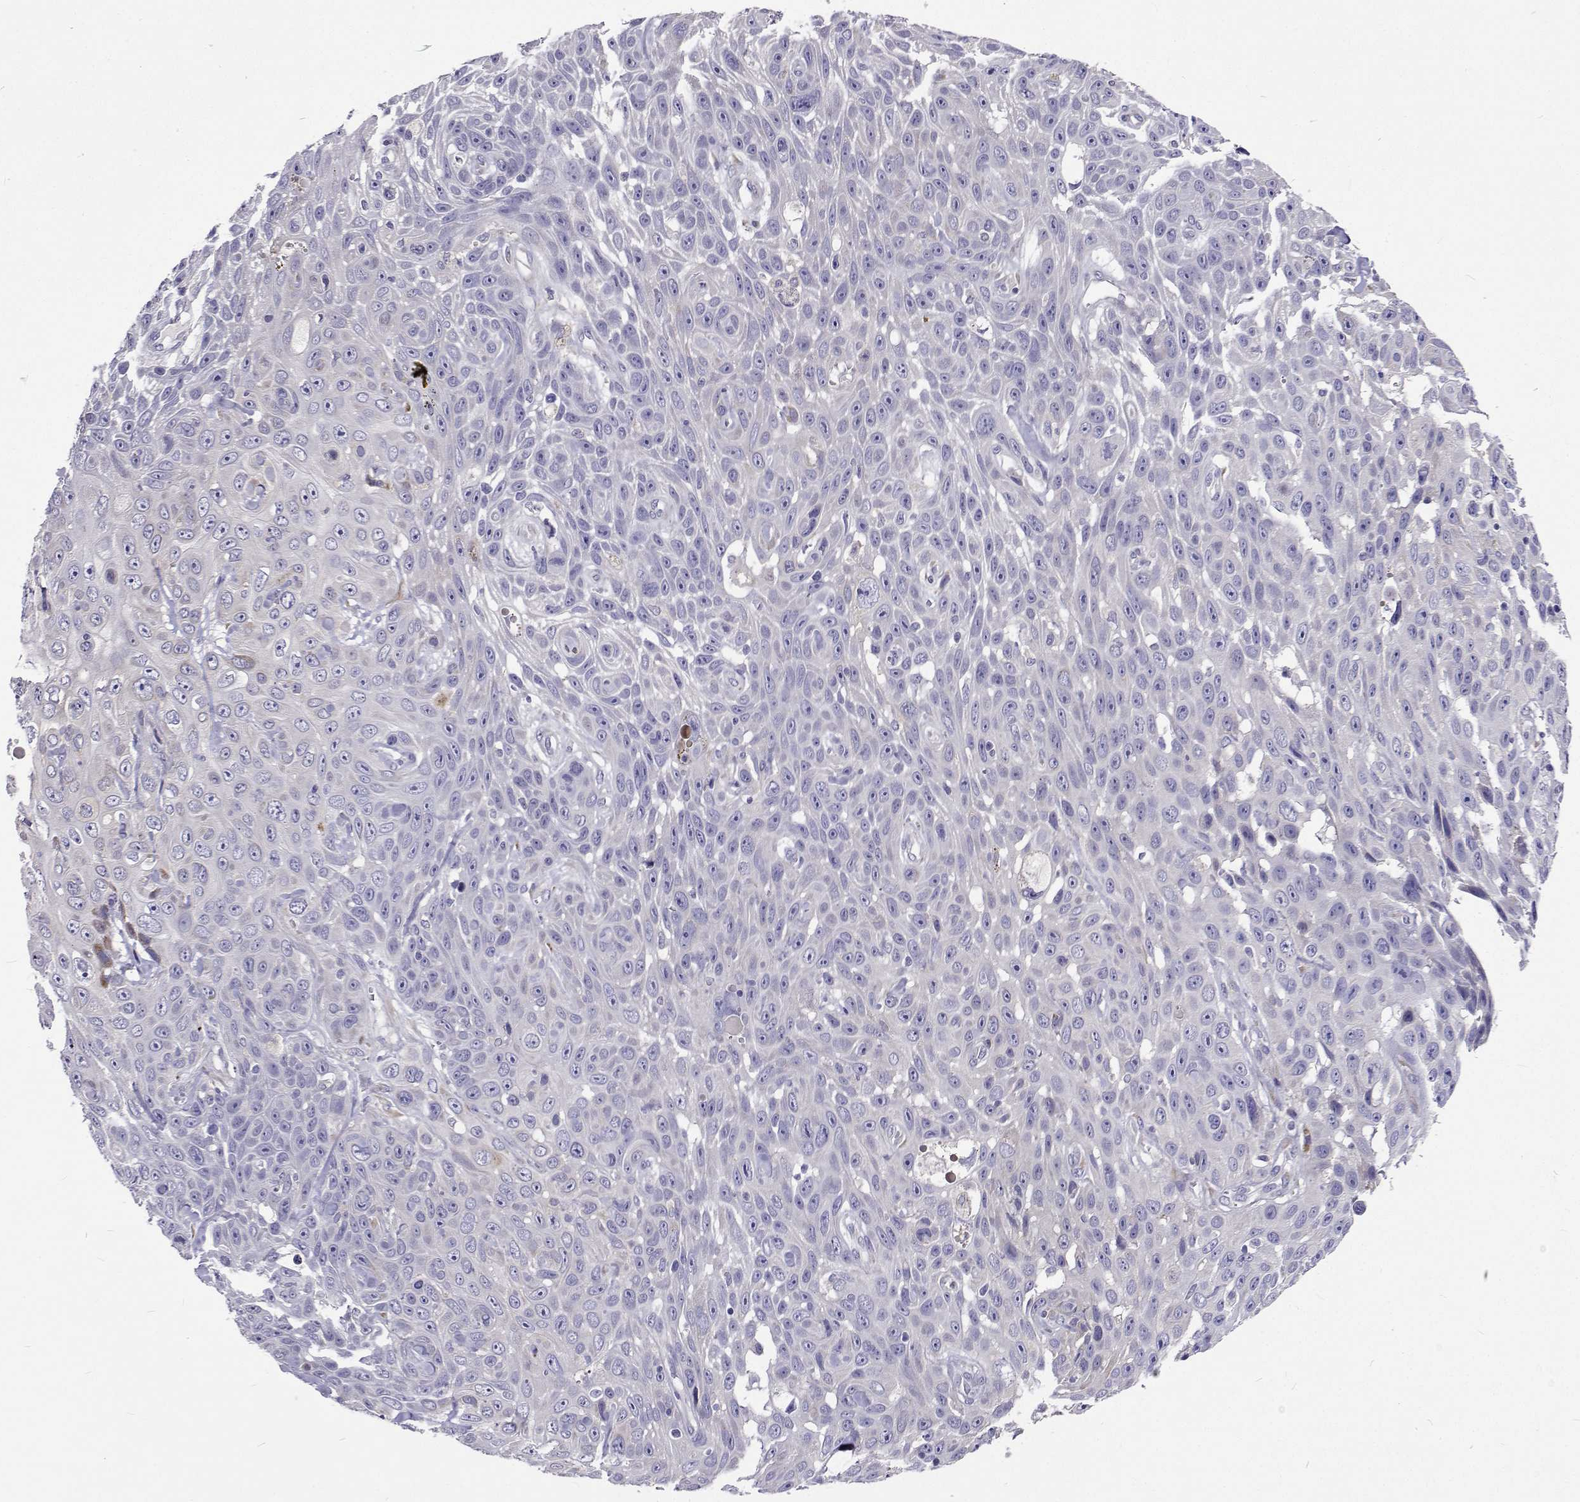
{"staining": {"intensity": "negative", "quantity": "none", "location": "none"}, "tissue": "skin cancer", "cell_type": "Tumor cells", "image_type": "cancer", "snomed": [{"axis": "morphology", "description": "Squamous cell carcinoma, NOS"}, {"axis": "topography", "description": "Skin"}], "caption": "The IHC image has no significant expression in tumor cells of skin squamous cell carcinoma tissue. (DAB immunohistochemistry (IHC) visualized using brightfield microscopy, high magnification).", "gene": "LHFPL7", "patient": {"sex": "male", "age": 82}}